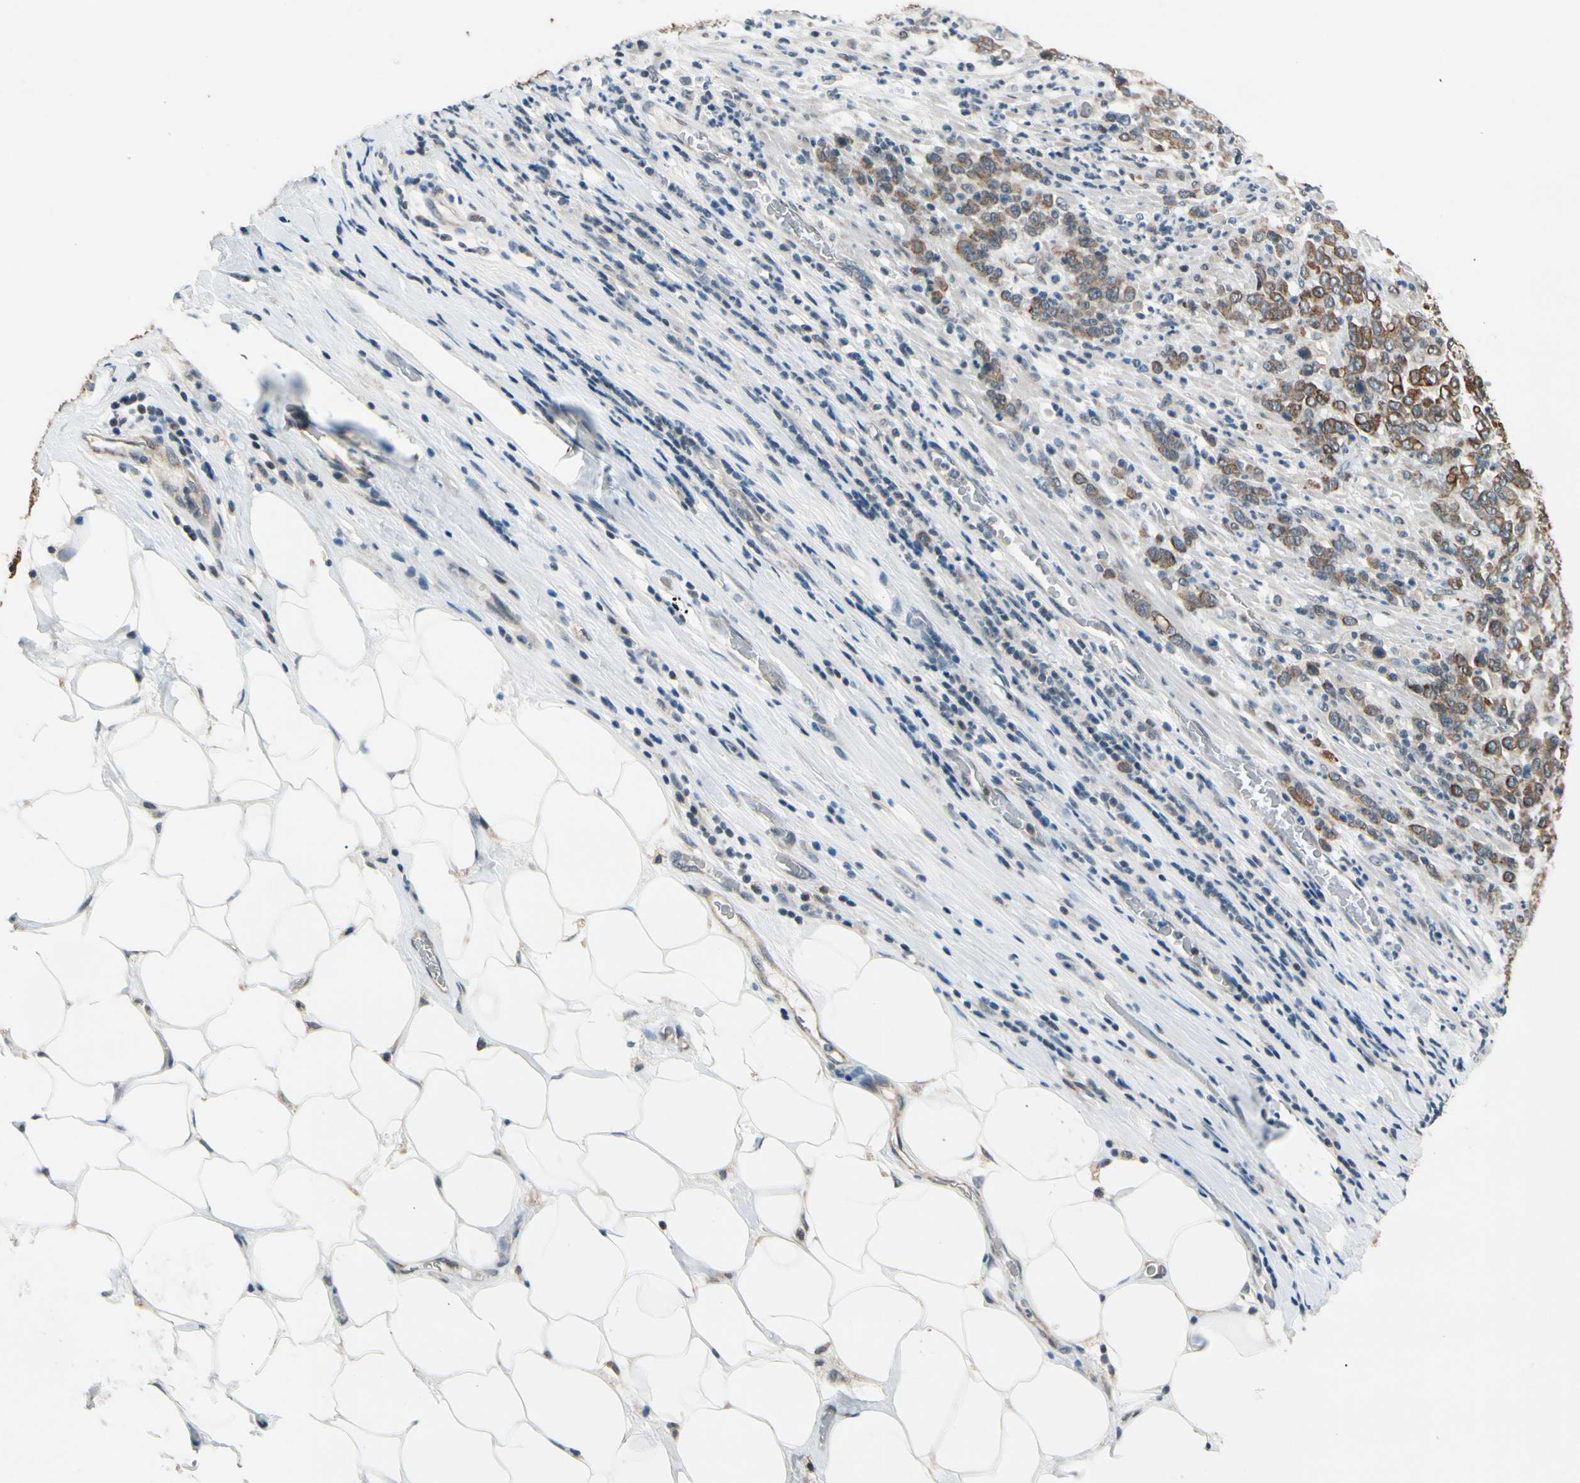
{"staining": {"intensity": "moderate", "quantity": ">75%", "location": "cytoplasmic/membranous"}, "tissue": "stomach cancer", "cell_type": "Tumor cells", "image_type": "cancer", "snomed": [{"axis": "morphology", "description": "Adenocarcinoma, NOS"}, {"axis": "topography", "description": "Stomach, lower"}], "caption": "Immunohistochemical staining of human stomach cancer (adenocarcinoma) reveals medium levels of moderate cytoplasmic/membranous positivity in about >75% of tumor cells. Immunohistochemistry (ihc) stains the protein in brown and the nuclei are stained blue.", "gene": "TAF12", "patient": {"sex": "female", "age": 71}}